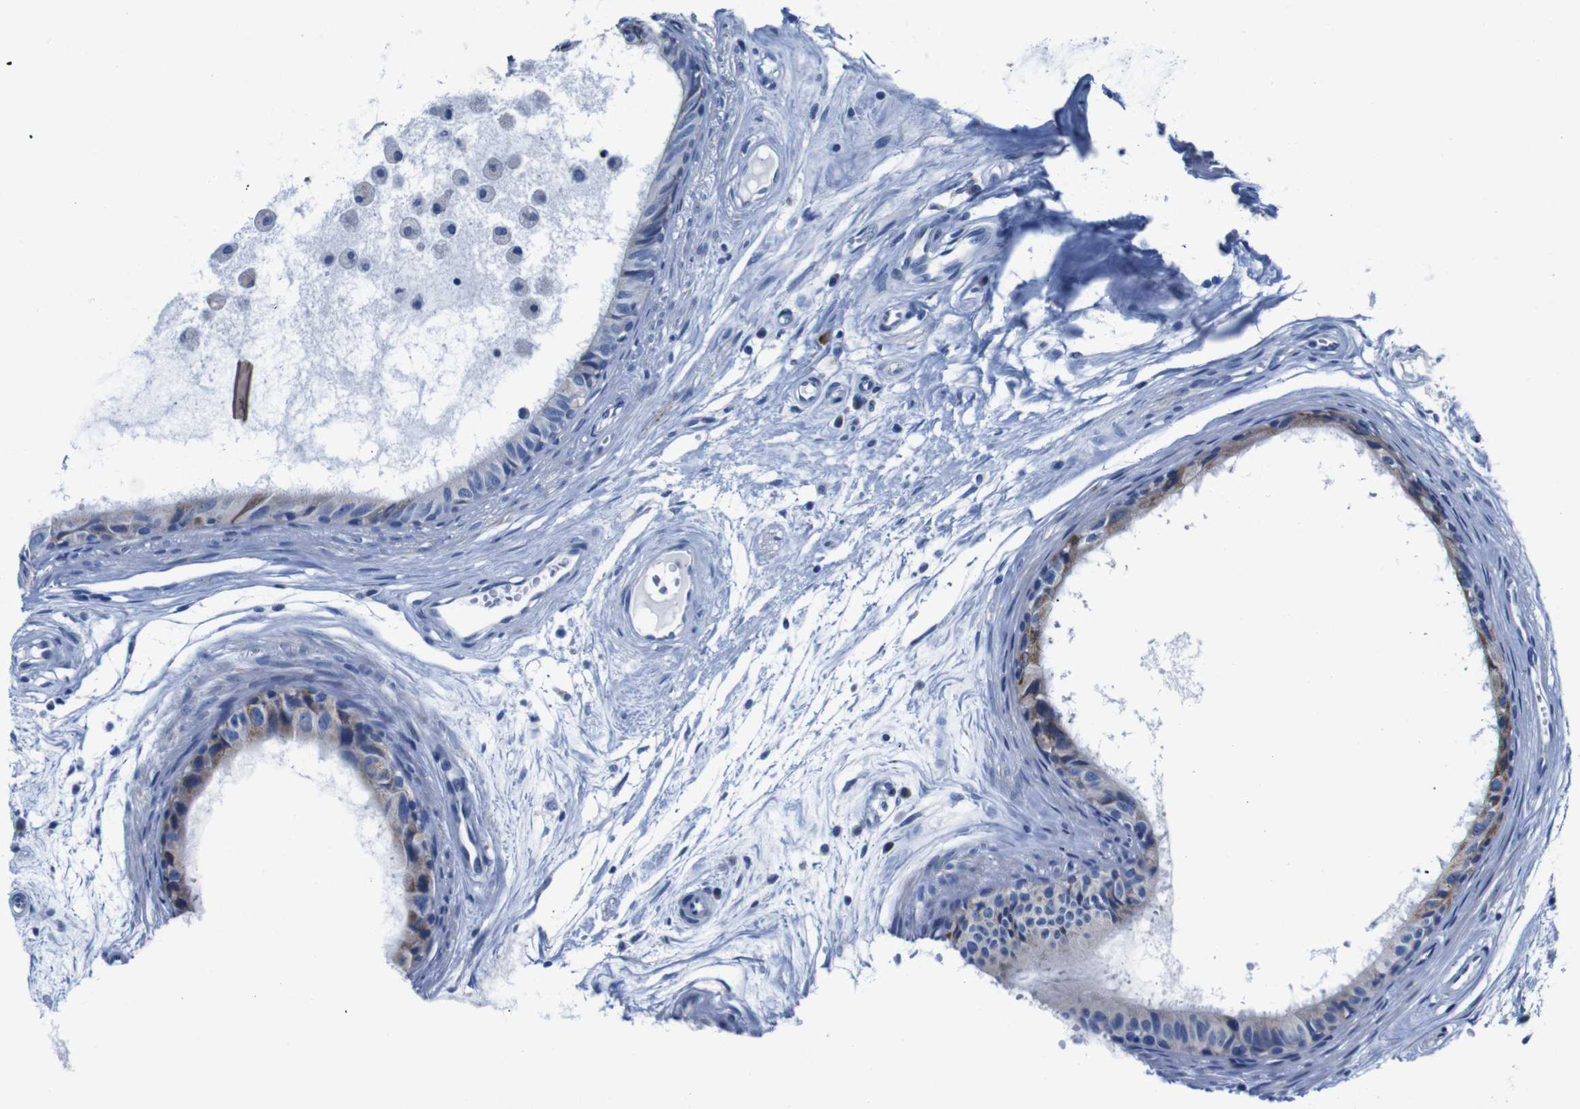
{"staining": {"intensity": "moderate", "quantity": "<25%", "location": "cytoplasmic/membranous"}, "tissue": "epididymis", "cell_type": "Glandular cells", "image_type": "normal", "snomed": [{"axis": "morphology", "description": "Normal tissue, NOS"}, {"axis": "morphology", "description": "Inflammation, NOS"}, {"axis": "topography", "description": "Epididymis"}], "caption": "IHC (DAB) staining of normal epididymis reveals moderate cytoplasmic/membranous protein positivity in approximately <25% of glandular cells. (Brightfield microscopy of DAB IHC at high magnification).", "gene": "SNX19", "patient": {"sex": "male", "age": 85}}